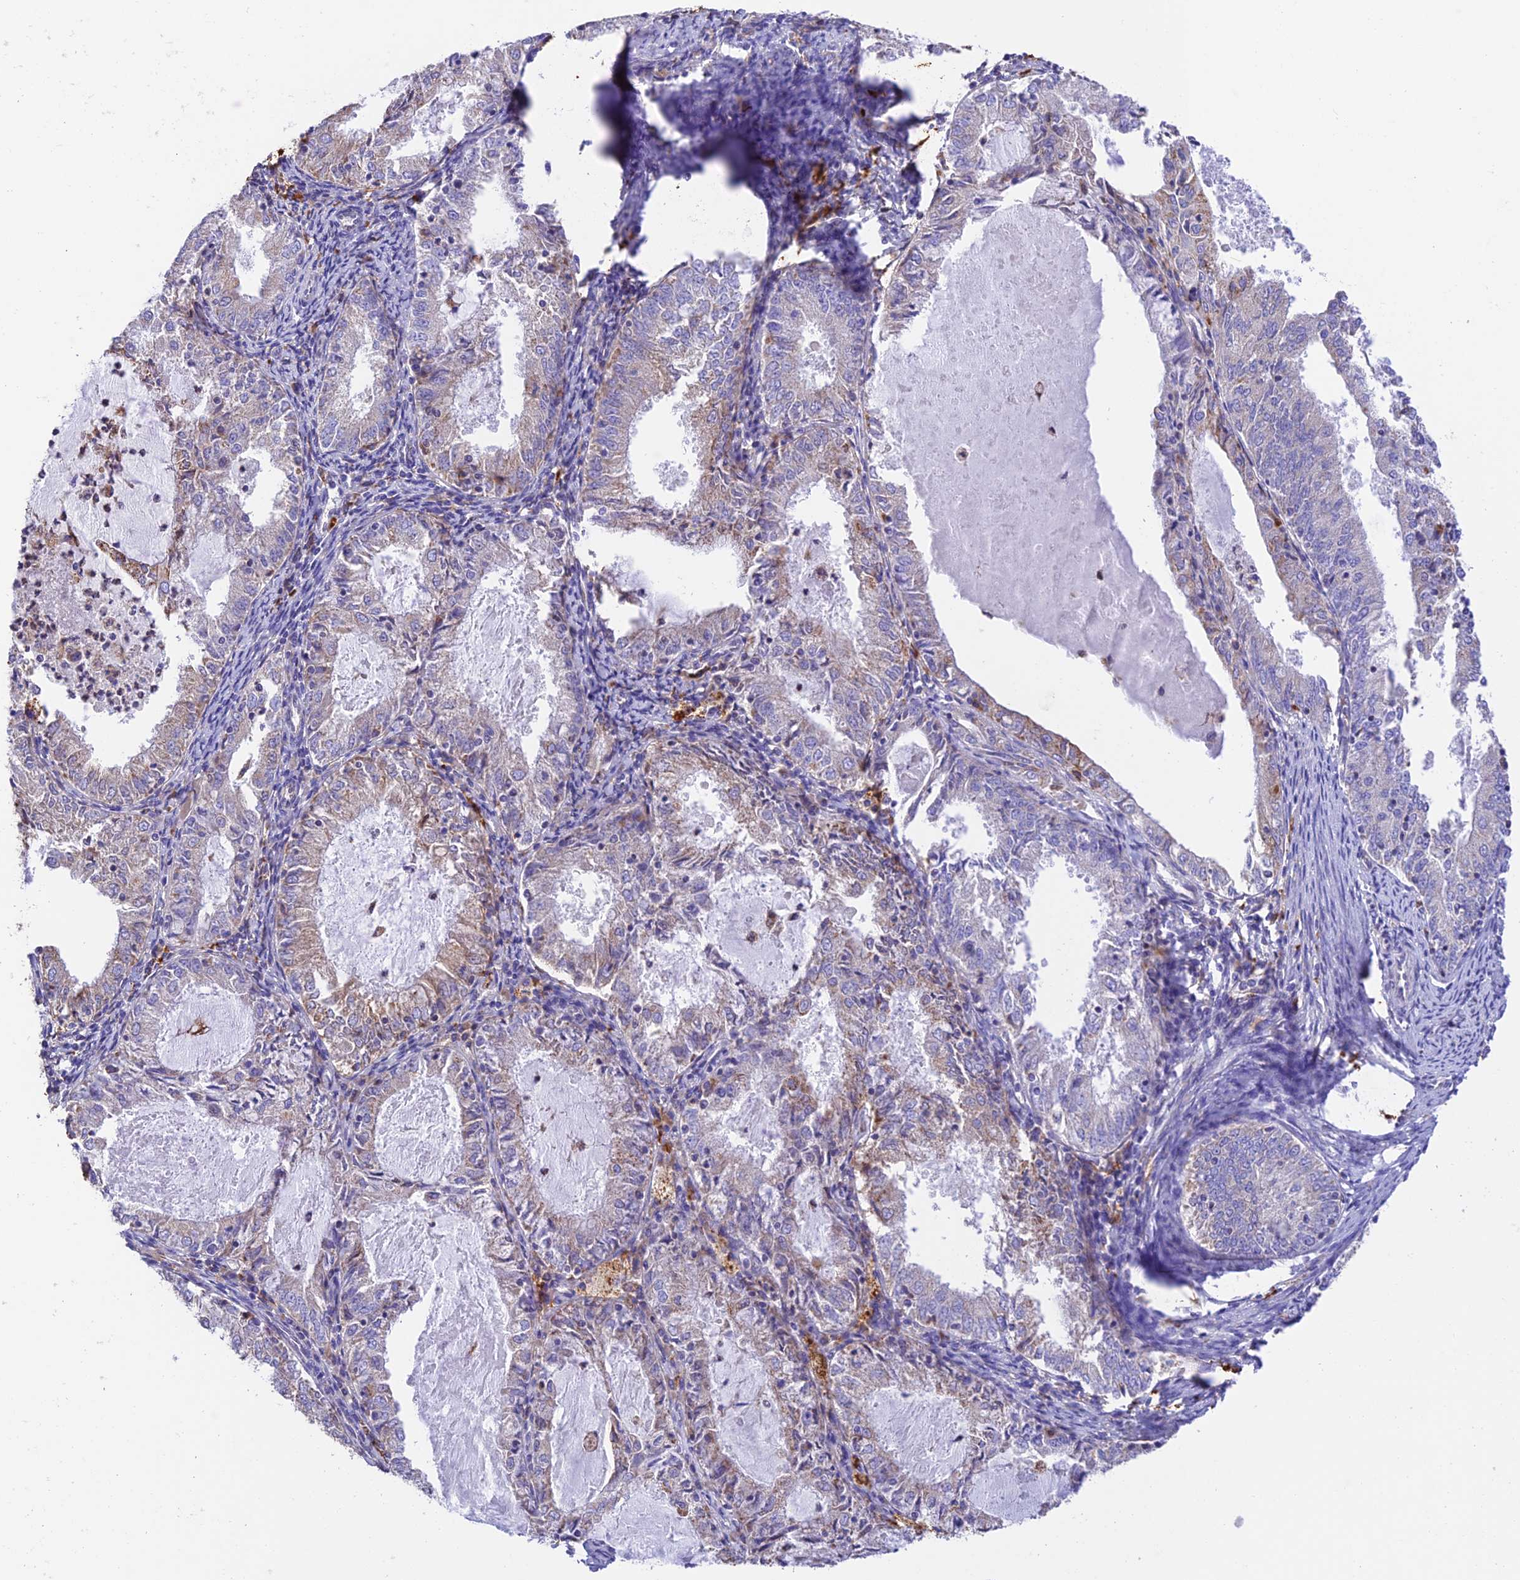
{"staining": {"intensity": "weak", "quantity": "<25%", "location": "cytoplasmic/membranous"}, "tissue": "endometrial cancer", "cell_type": "Tumor cells", "image_type": "cancer", "snomed": [{"axis": "morphology", "description": "Adenocarcinoma, NOS"}, {"axis": "topography", "description": "Endometrium"}], "caption": "DAB (3,3'-diaminobenzidine) immunohistochemical staining of adenocarcinoma (endometrial) exhibits no significant staining in tumor cells. Brightfield microscopy of immunohistochemistry stained with DAB (3,3'-diaminobenzidine) (brown) and hematoxylin (blue), captured at high magnification.", "gene": "VKORC1", "patient": {"sex": "female", "age": 57}}